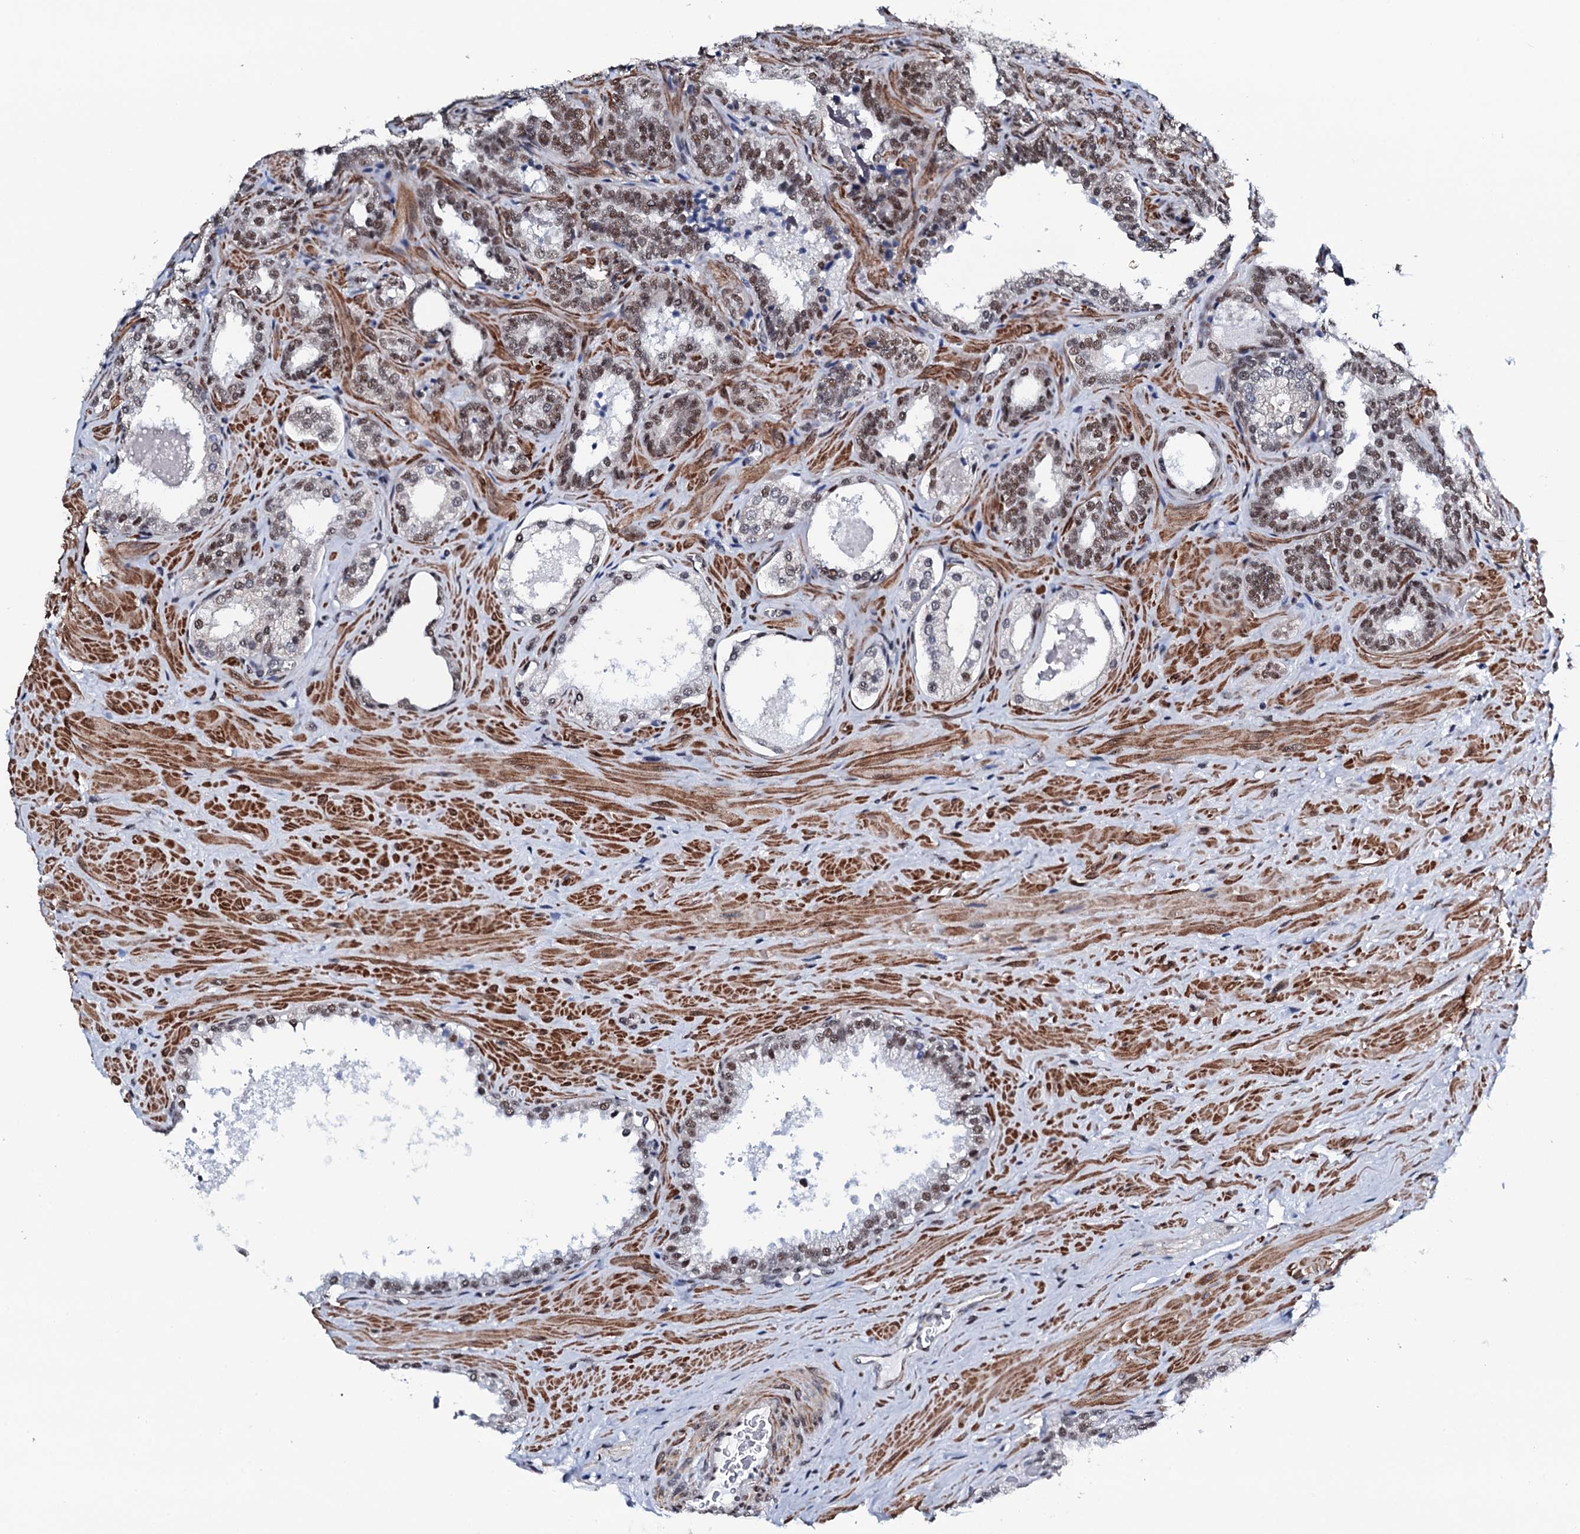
{"staining": {"intensity": "moderate", "quantity": ">75%", "location": "nuclear"}, "tissue": "prostate cancer", "cell_type": "Tumor cells", "image_type": "cancer", "snomed": [{"axis": "morphology", "description": "Adenocarcinoma, High grade"}, {"axis": "topography", "description": "Prostate"}], "caption": "The immunohistochemical stain labels moderate nuclear positivity in tumor cells of prostate high-grade adenocarcinoma tissue.", "gene": "CWC15", "patient": {"sex": "male", "age": 64}}